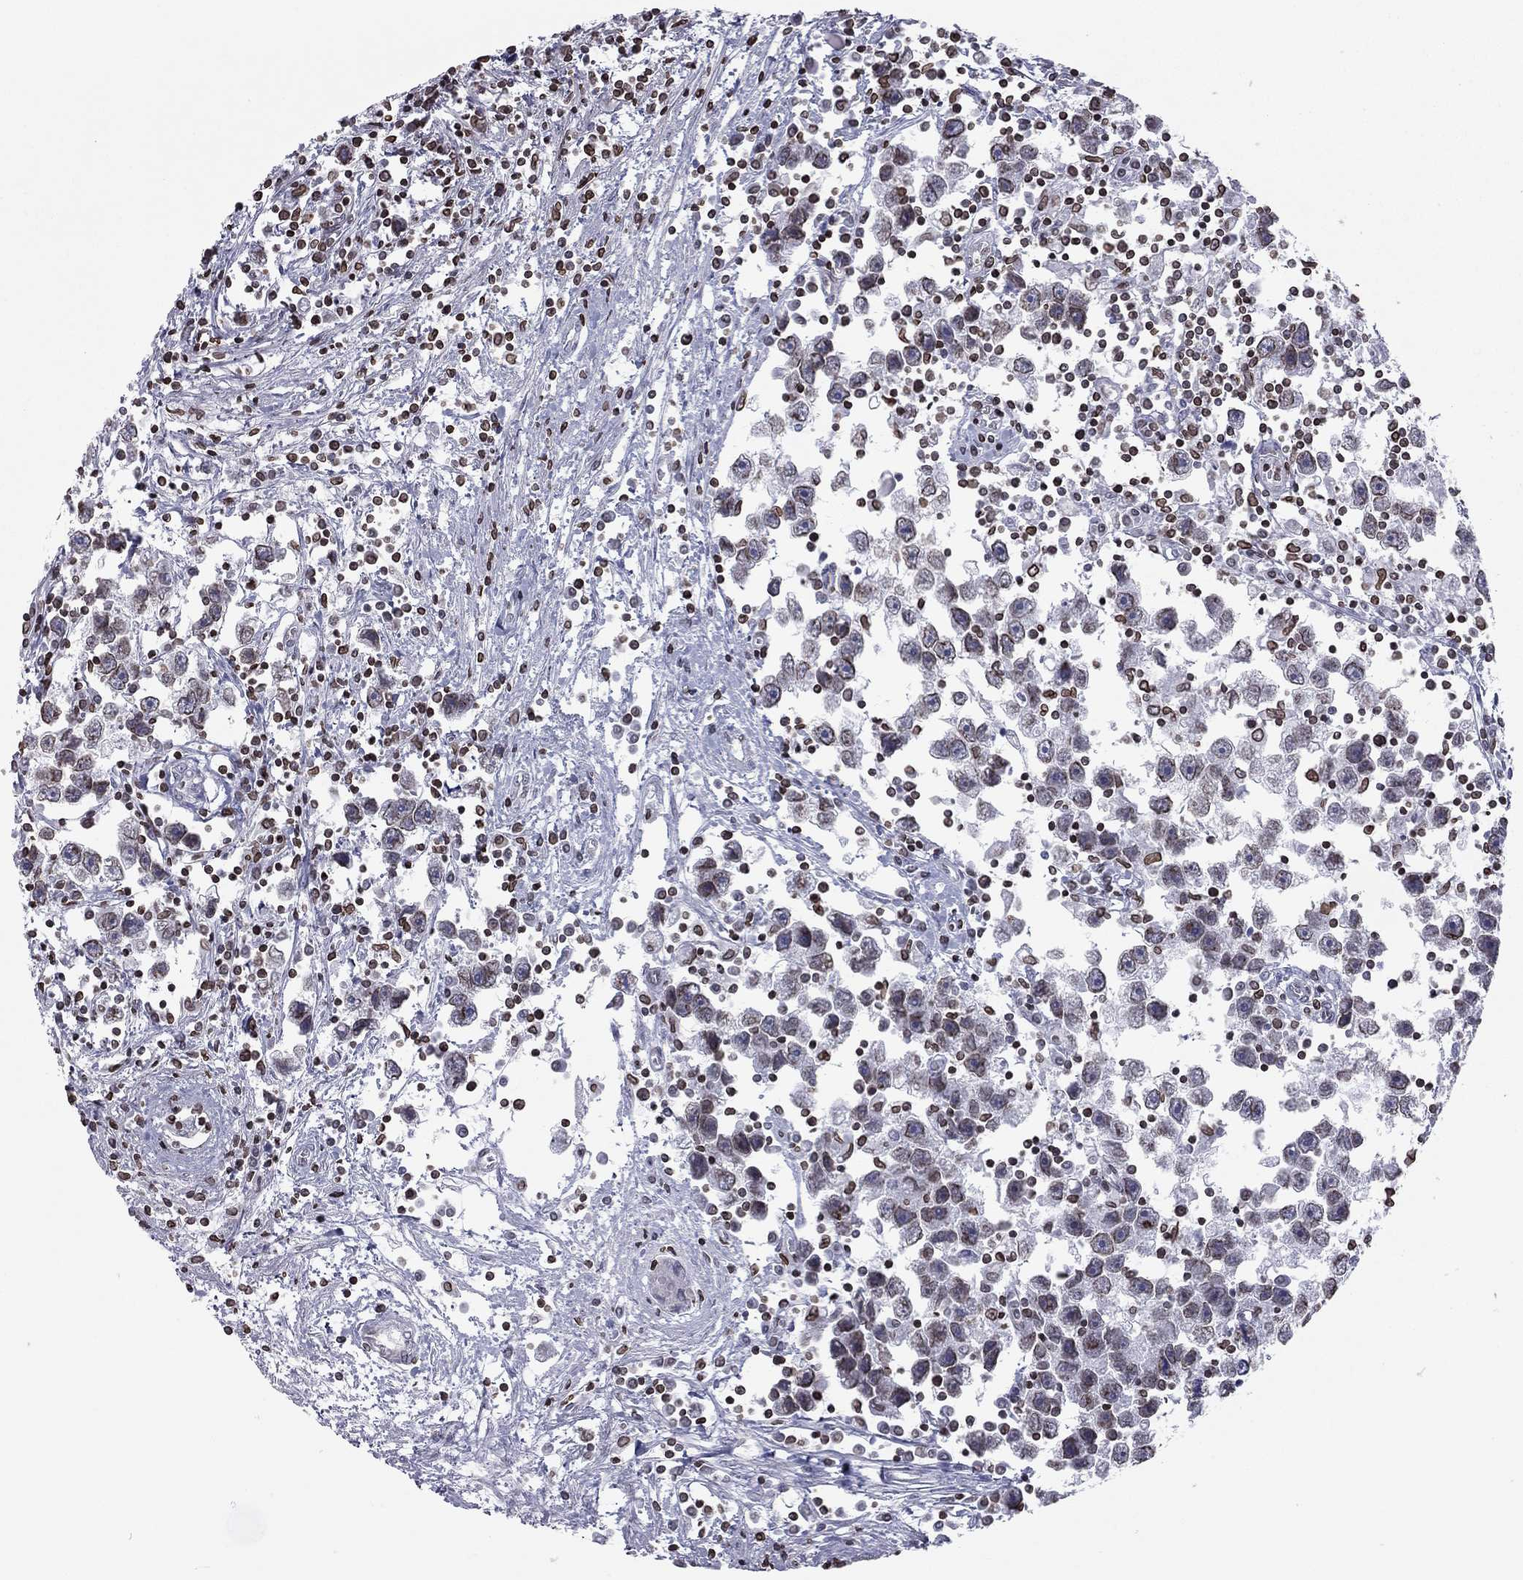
{"staining": {"intensity": "weak", "quantity": ">75%", "location": "cytoplasmic/membranous,nuclear"}, "tissue": "testis cancer", "cell_type": "Tumor cells", "image_type": "cancer", "snomed": [{"axis": "morphology", "description": "Seminoma, NOS"}, {"axis": "topography", "description": "Testis"}], "caption": "Weak cytoplasmic/membranous and nuclear protein expression is present in about >75% of tumor cells in testis seminoma.", "gene": "ESPL1", "patient": {"sex": "male", "age": 30}}